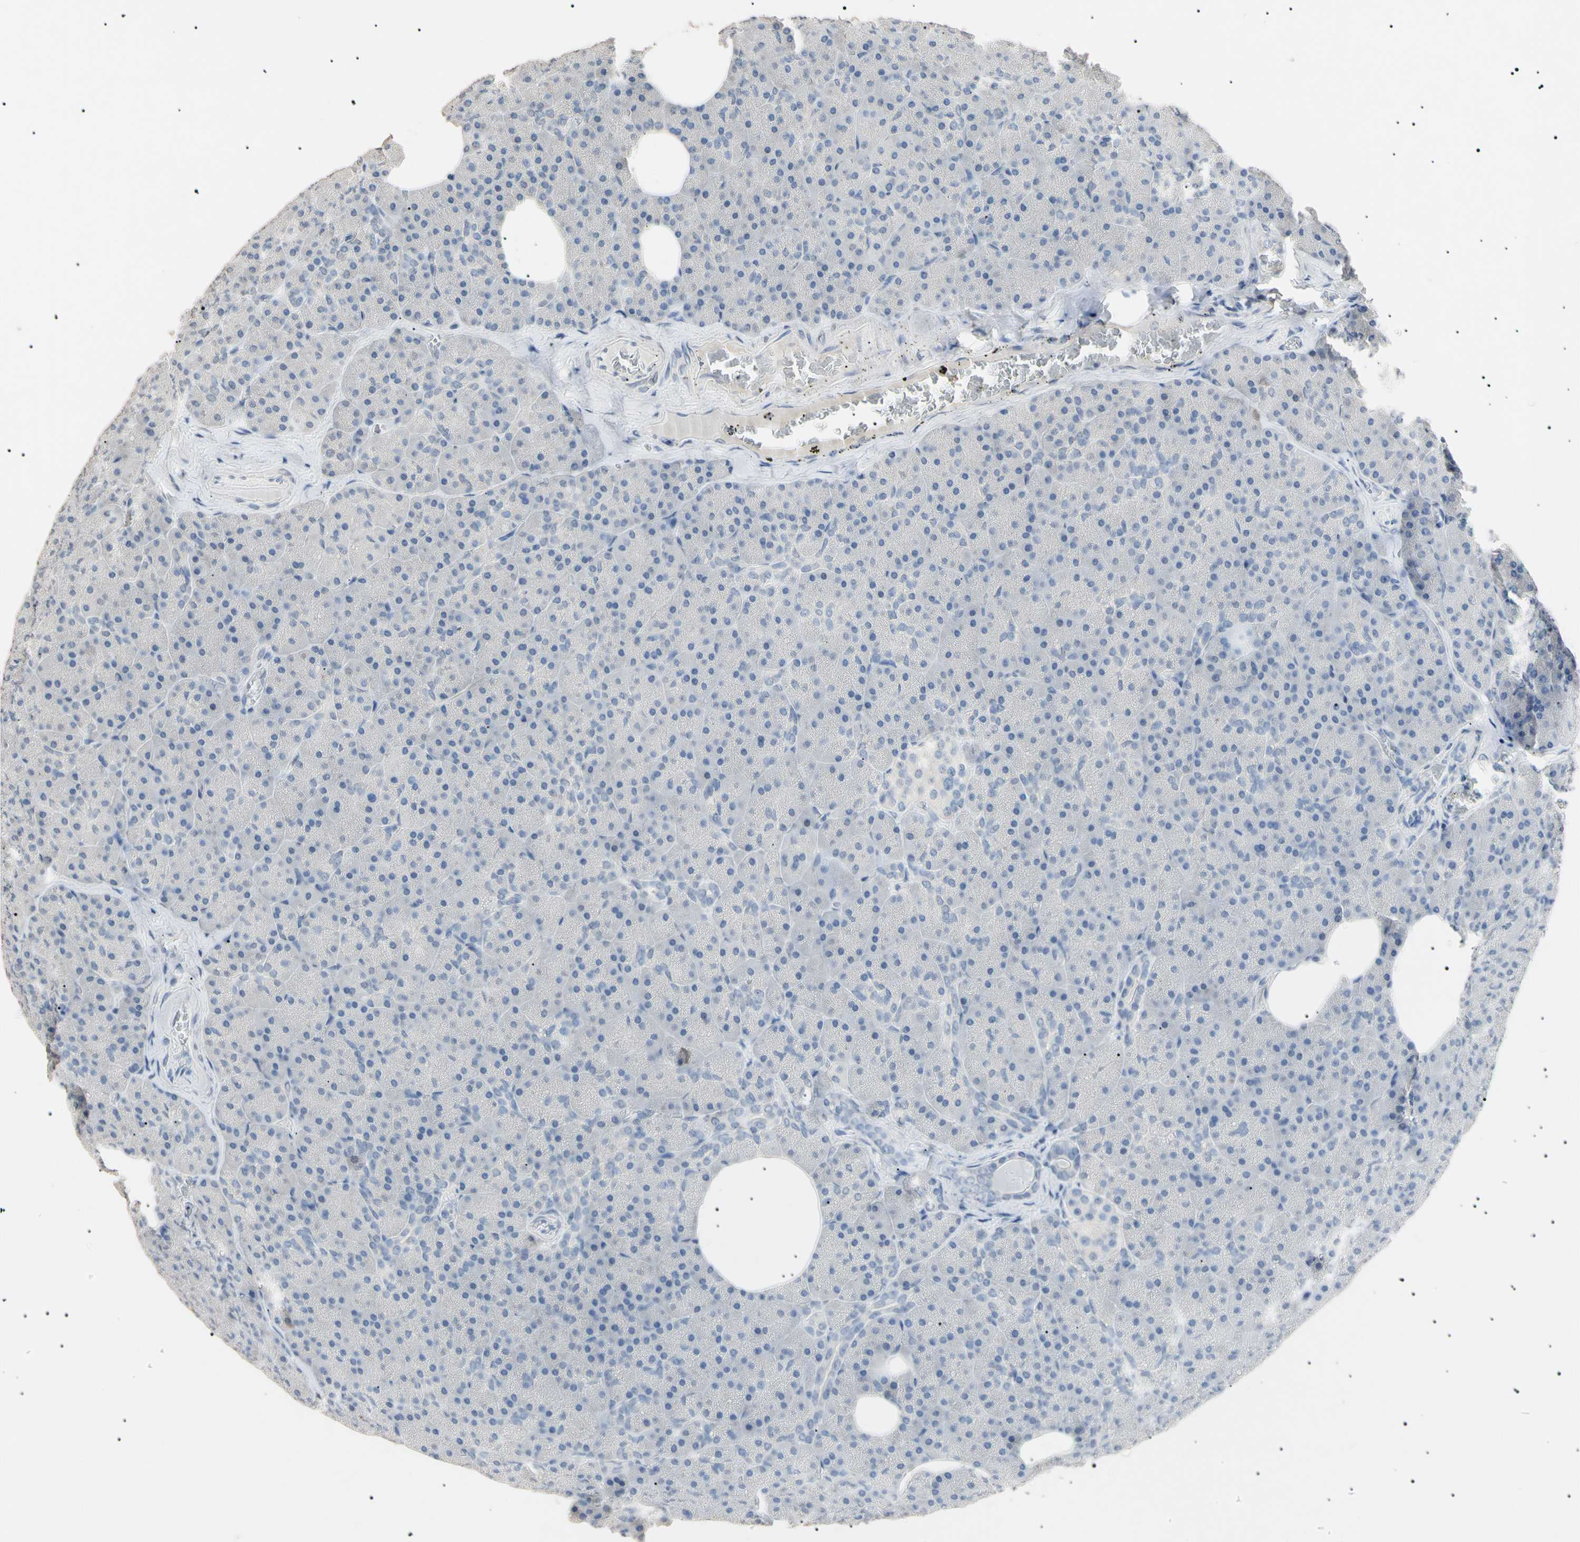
{"staining": {"intensity": "negative", "quantity": "none", "location": "none"}, "tissue": "pancreas", "cell_type": "Exocrine glandular cells", "image_type": "normal", "snomed": [{"axis": "morphology", "description": "Normal tissue, NOS"}, {"axis": "topography", "description": "Pancreas"}], "caption": "IHC histopathology image of normal human pancreas stained for a protein (brown), which reveals no staining in exocrine glandular cells.", "gene": "CGB3", "patient": {"sex": "female", "age": 35}}